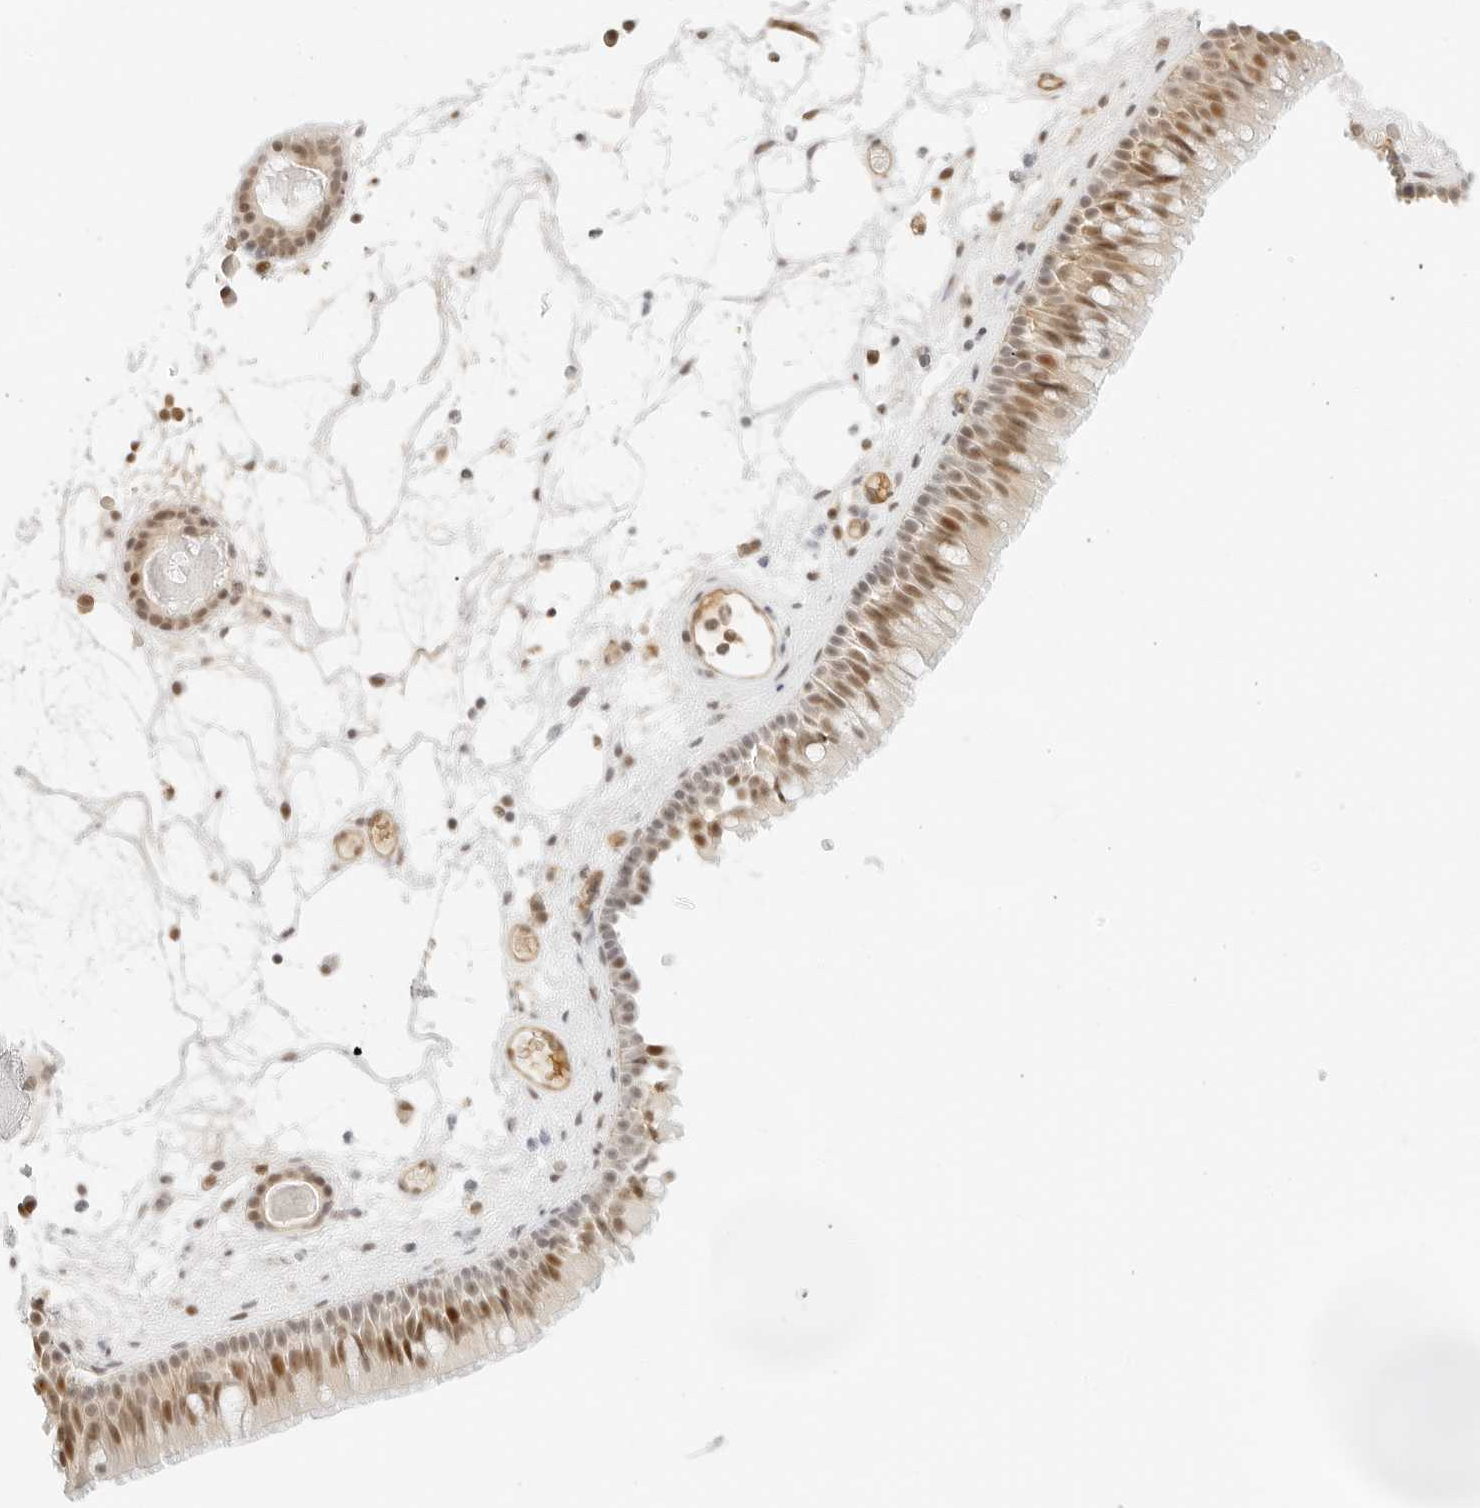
{"staining": {"intensity": "moderate", "quantity": ">75%", "location": "nuclear"}, "tissue": "nasopharynx", "cell_type": "Respiratory epithelial cells", "image_type": "normal", "snomed": [{"axis": "morphology", "description": "Normal tissue, NOS"}, {"axis": "morphology", "description": "Inflammation, NOS"}, {"axis": "morphology", "description": "Malignant melanoma, Metastatic site"}, {"axis": "topography", "description": "Nasopharynx"}], "caption": "This photomicrograph displays IHC staining of unremarkable nasopharynx, with medium moderate nuclear expression in approximately >75% of respiratory epithelial cells.", "gene": "ITGA6", "patient": {"sex": "male", "age": 70}}